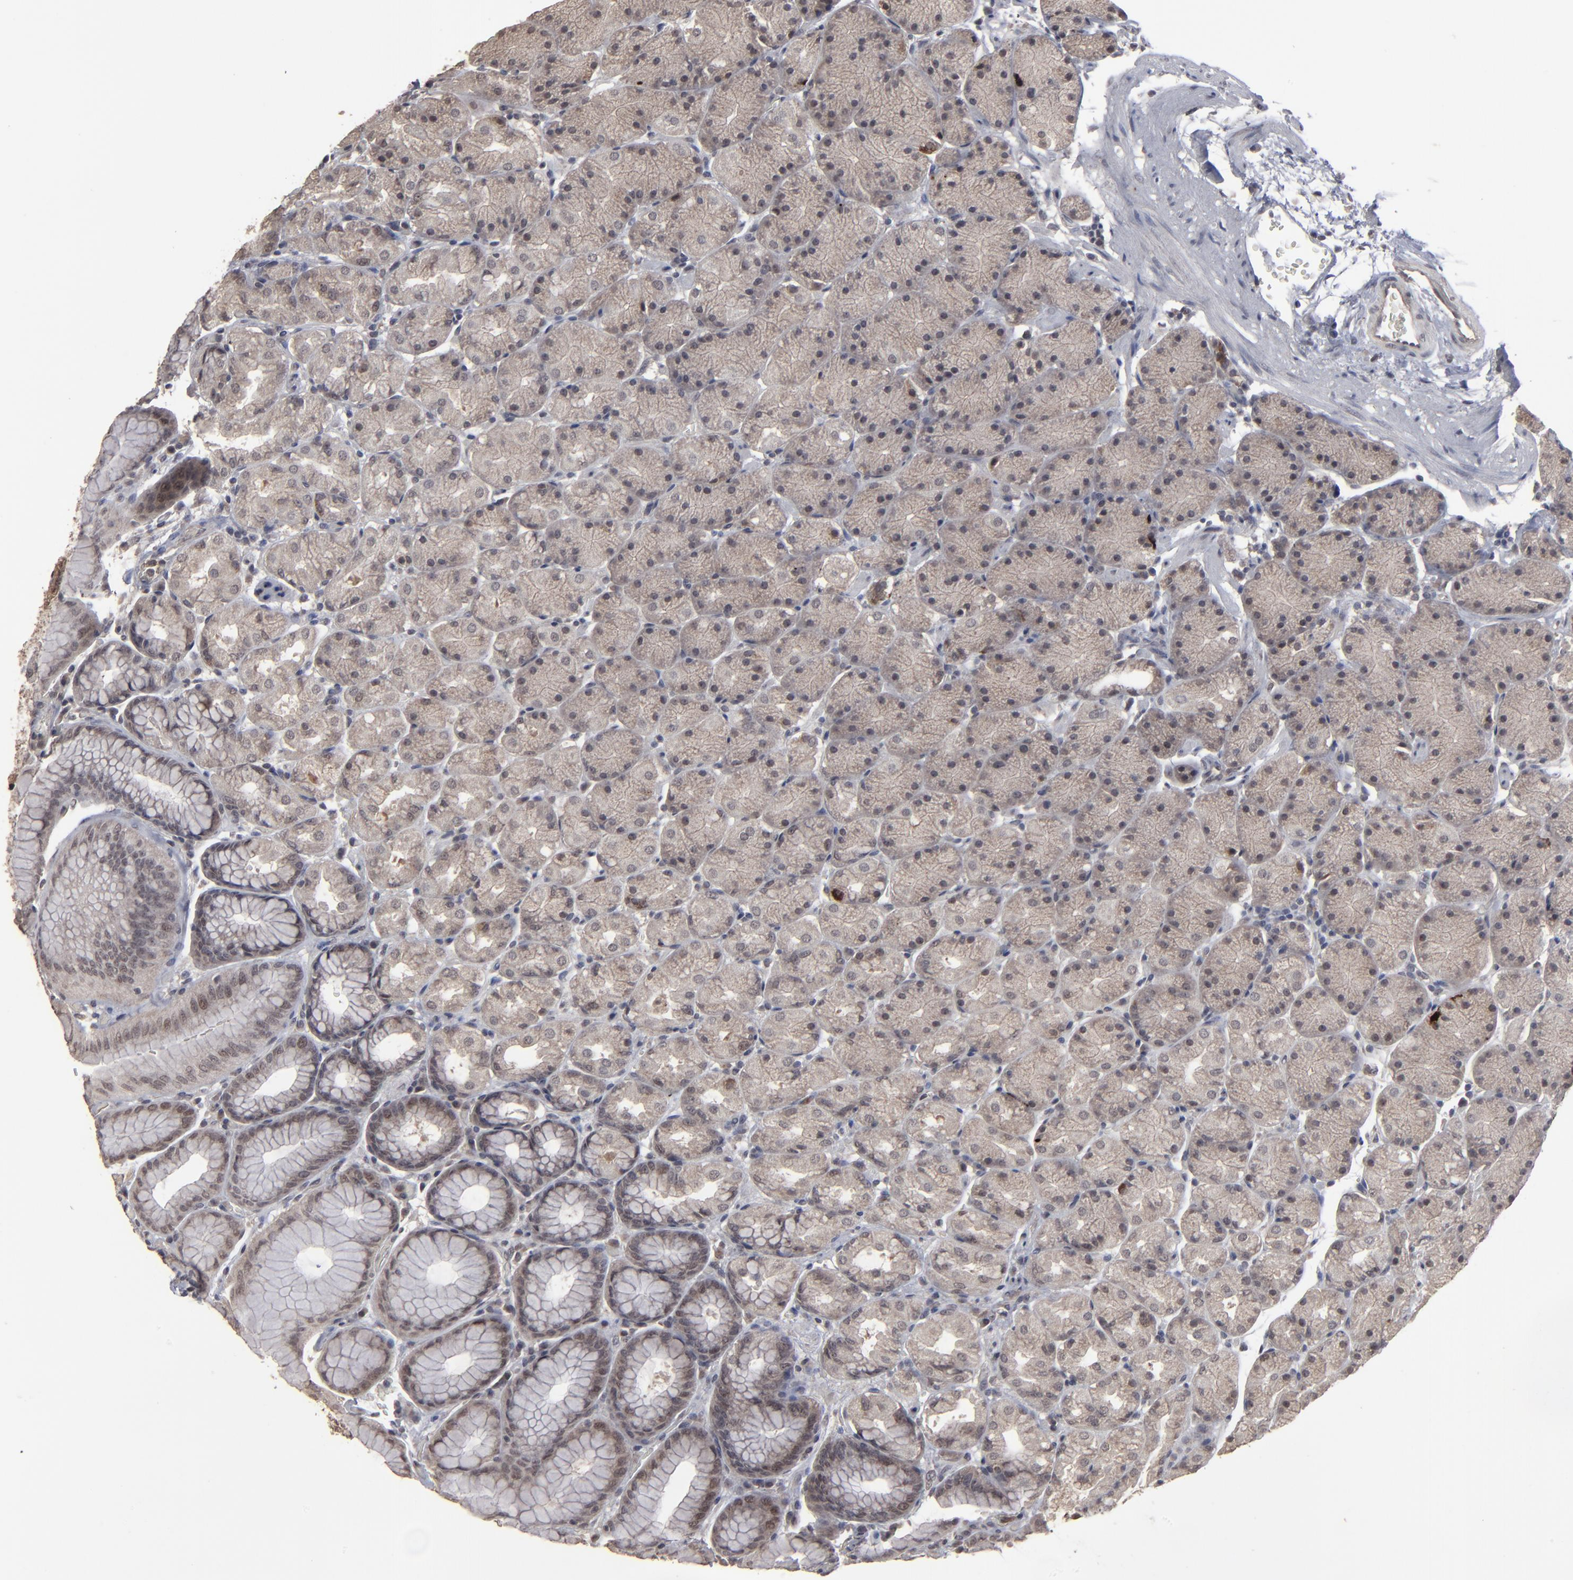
{"staining": {"intensity": "weak", "quantity": ">75%", "location": "cytoplasmic/membranous,nuclear"}, "tissue": "stomach", "cell_type": "Glandular cells", "image_type": "normal", "snomed": [{"axis": "morphology", "description": "Normal tissue, NOS"}, {"axis": "topography", "description": "Stomach, upper"}, {"axis": "topography", "description": "Stomach"}], "caption": "The image displays a brown stain indicating the presence of a protein in the cytoplasmic/membranous,nuclear of glandular cells in stomach.", "gene": "SLC22A17", "patient": {"sex": "male", "age": 76}}